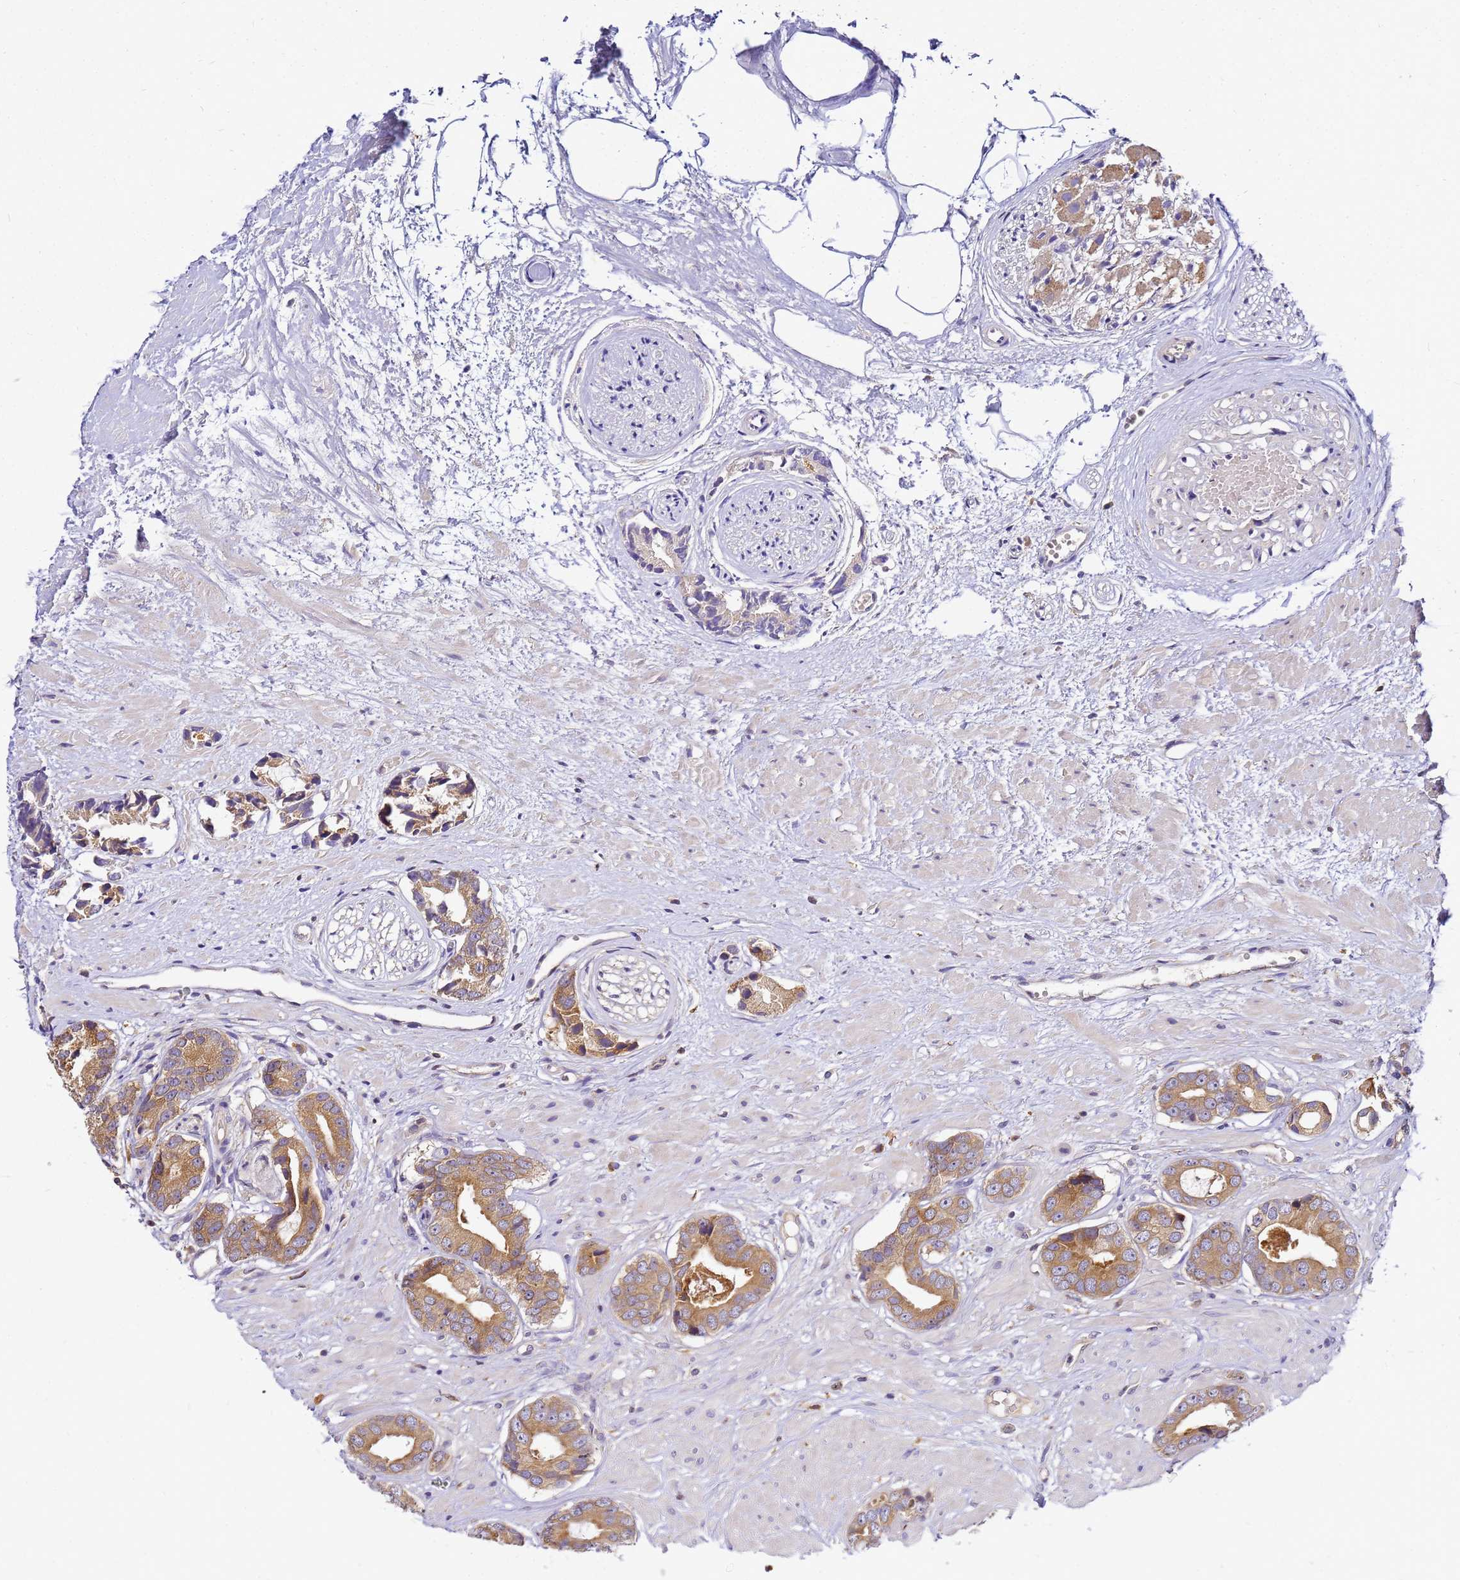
{"staining": {"intensity": "moderate", "quantity": ">75%", "location": "cytoplasmic/membranous"}, "tissue": "prostate cancer", "cell_type": "Tumor cells", "image_type": "cancer", "snomed": [{"axis": "morphology", "description": "Adenocarcinoma, Low grade"}, {"axis": "topography", "description": "Prostate"}], "caption": "Protein staining of prostate cancer tissue exhibits moderate cytoplasmic/membranous expression in about >75% of tumor cells. The protein is shown in brown color, while the nuclei are stained blue.", "gene": "ADPGK", "patient": {"sex": "male", "age": 64}}